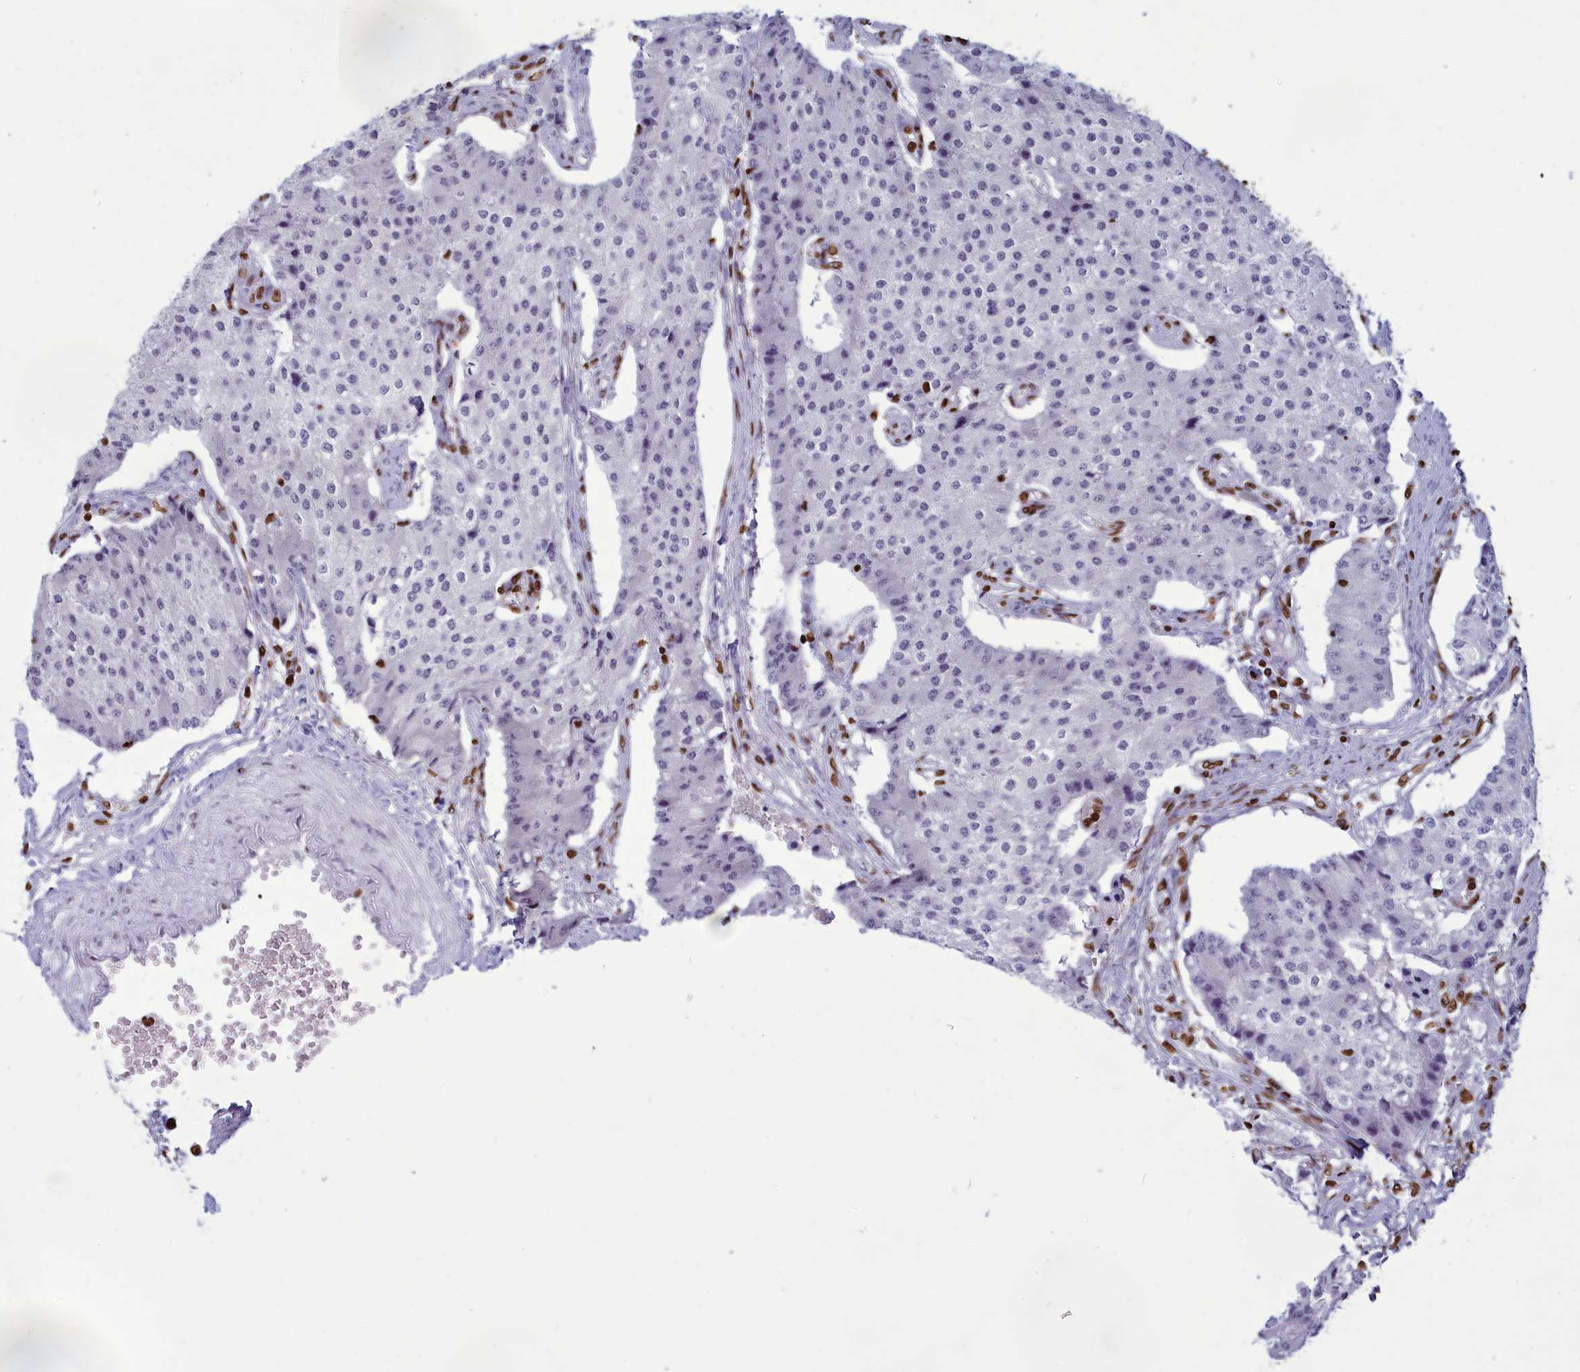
{"staining": {"intensity": "negative", "quantity": "none", "location": "none"}, "tissue": "carcinoid", "cell_type": "Tumor cells", "image_type": "cancer", "snomed": [{"axis": "morphology", "description": "Carcinoid, malignant, NOS"}, {"axis": "topography", "description": "Colon"}], "caption": "This is an IHC histopathology image of carcinoid. There is no positivity in tumor cells.", "gene": "AKAP17A", "patient": {"sex": "female", "age": 52}}